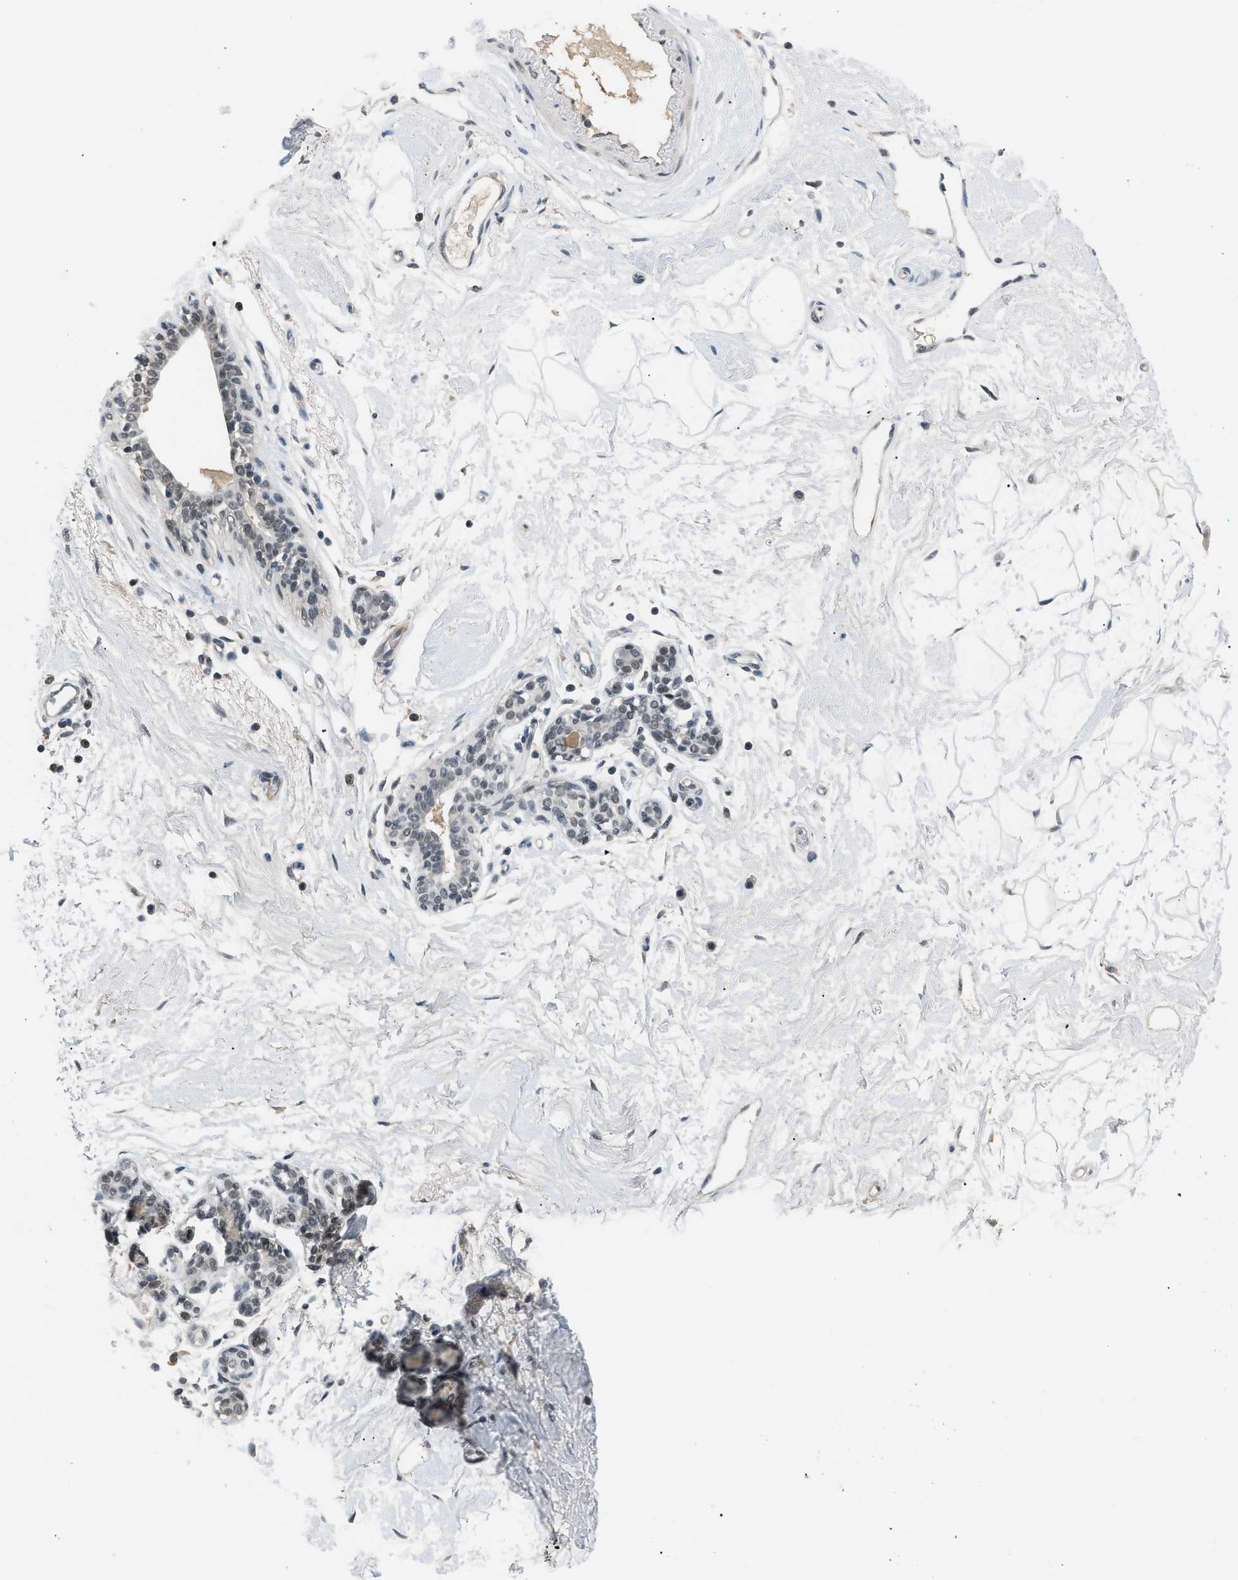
{"staining": {"intensity": "negative", "quantity": "none", "location": "none"}, "tissue": "breast", "cell_type": "Adipocytes", "image_type": "normal", "snomed": [{"axis": "morphology", "description": "Normal tissue, NOS"}, {"axis": "morphology", "description": "Lobular carcinoma"}, {"axis": "topography", "description": "Breast"}], "caption": "Immunohistochemistry of unremarkable human breast demonstrates no staining in adipocytes. (DAB immunohistochemistry (IHC) visualized using brightfield microscopy, high magnification).", "gene": "MZF1", "patient": {"sex": "female", "age": 59}}